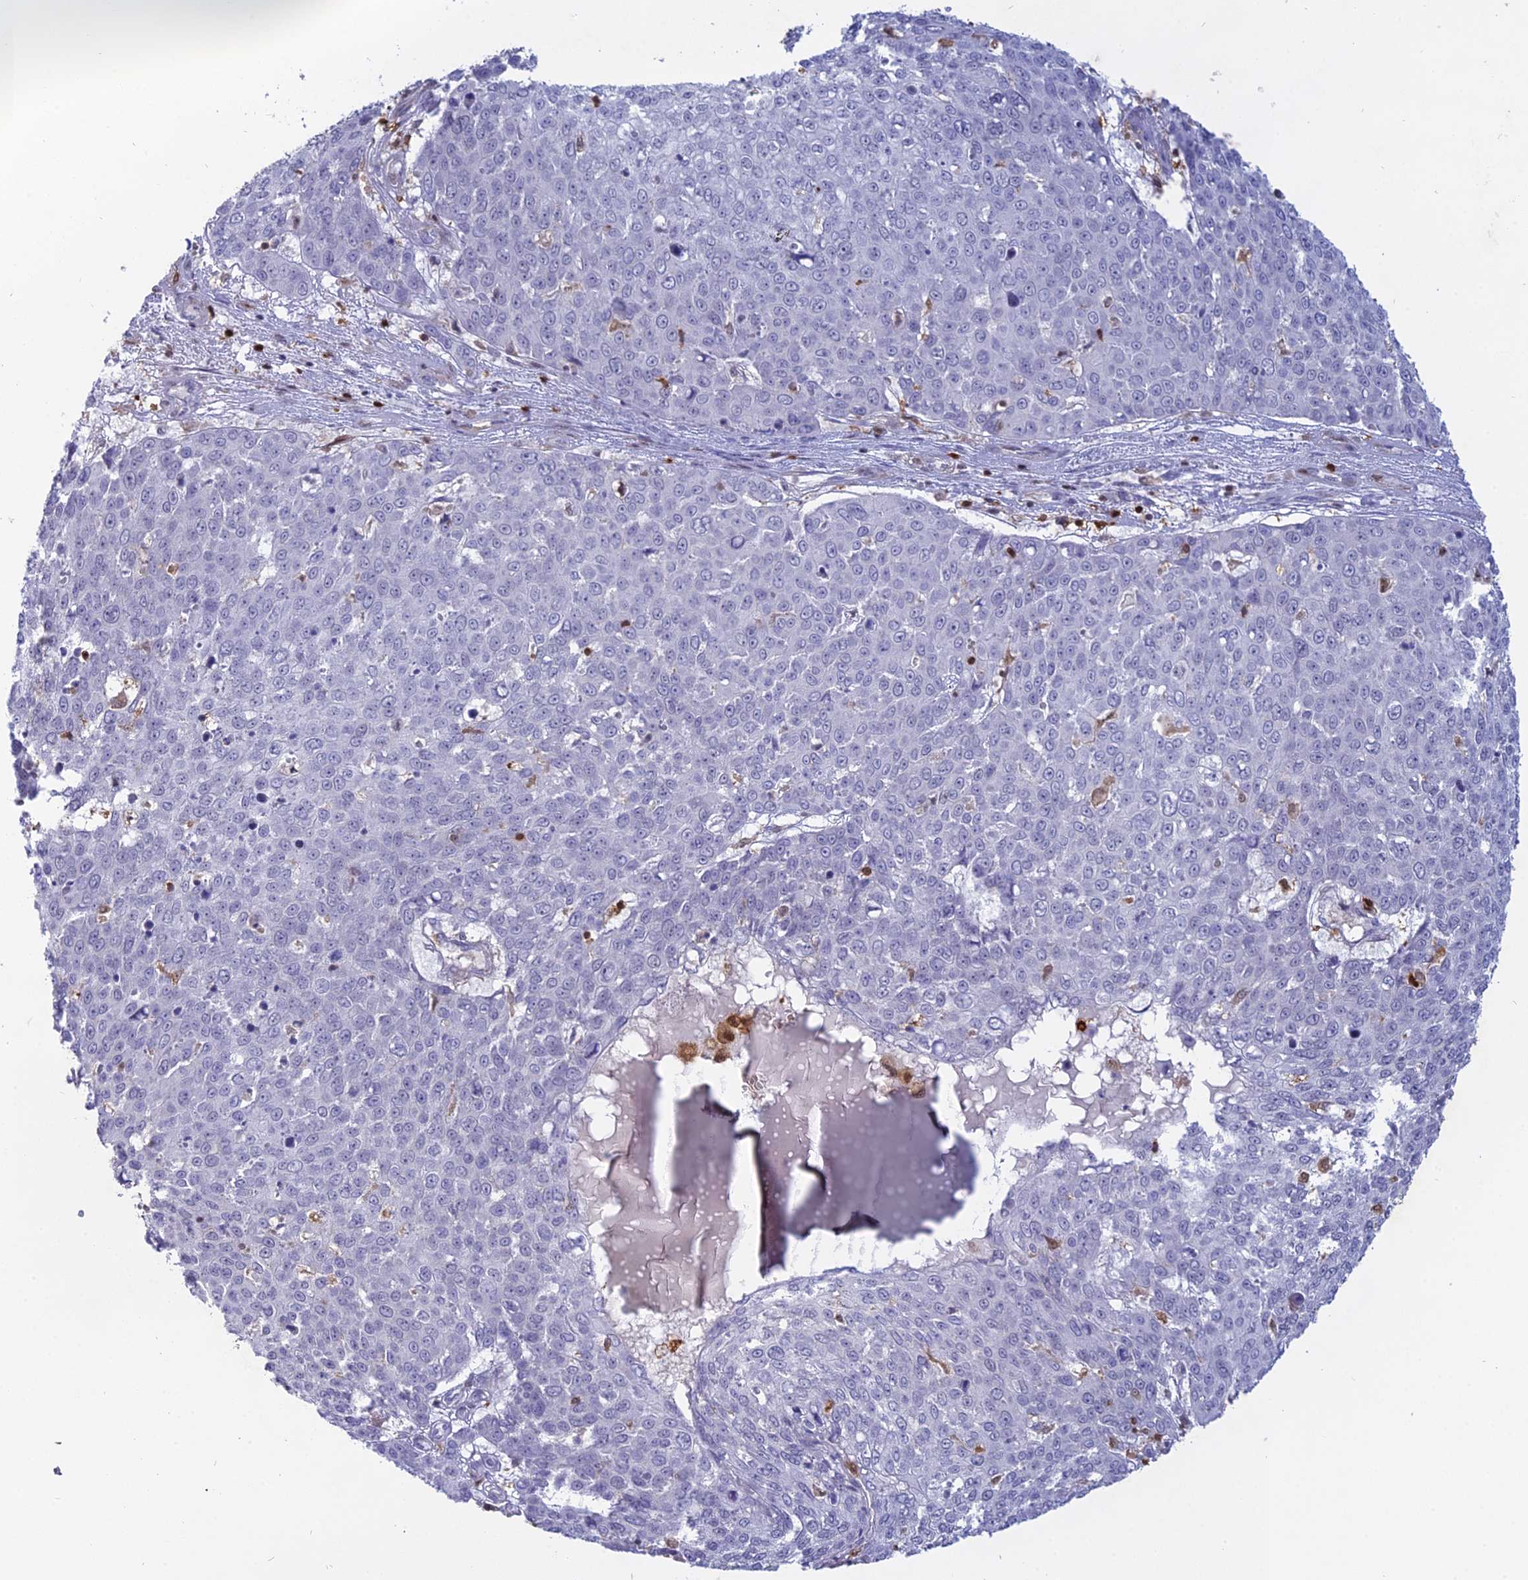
{"staining": {"intensity": "negative", "quantity": "none", "location": "none"}, "tissue": "skin cancer", "cell_type": "Tumor cells", "image_type": "cancer", "snomed": [{"axis": "morphology", "description": "Squamous cell carcinoma, NOS"}, {"axis": "topography", "description": "Skin"}], "caption": "Human skin cancer stained for a protein using immunohistochemistry shows no positivity in tumor cells.", "gene": "PGBD4", "patient": {"sex": "male", "age": 71}}